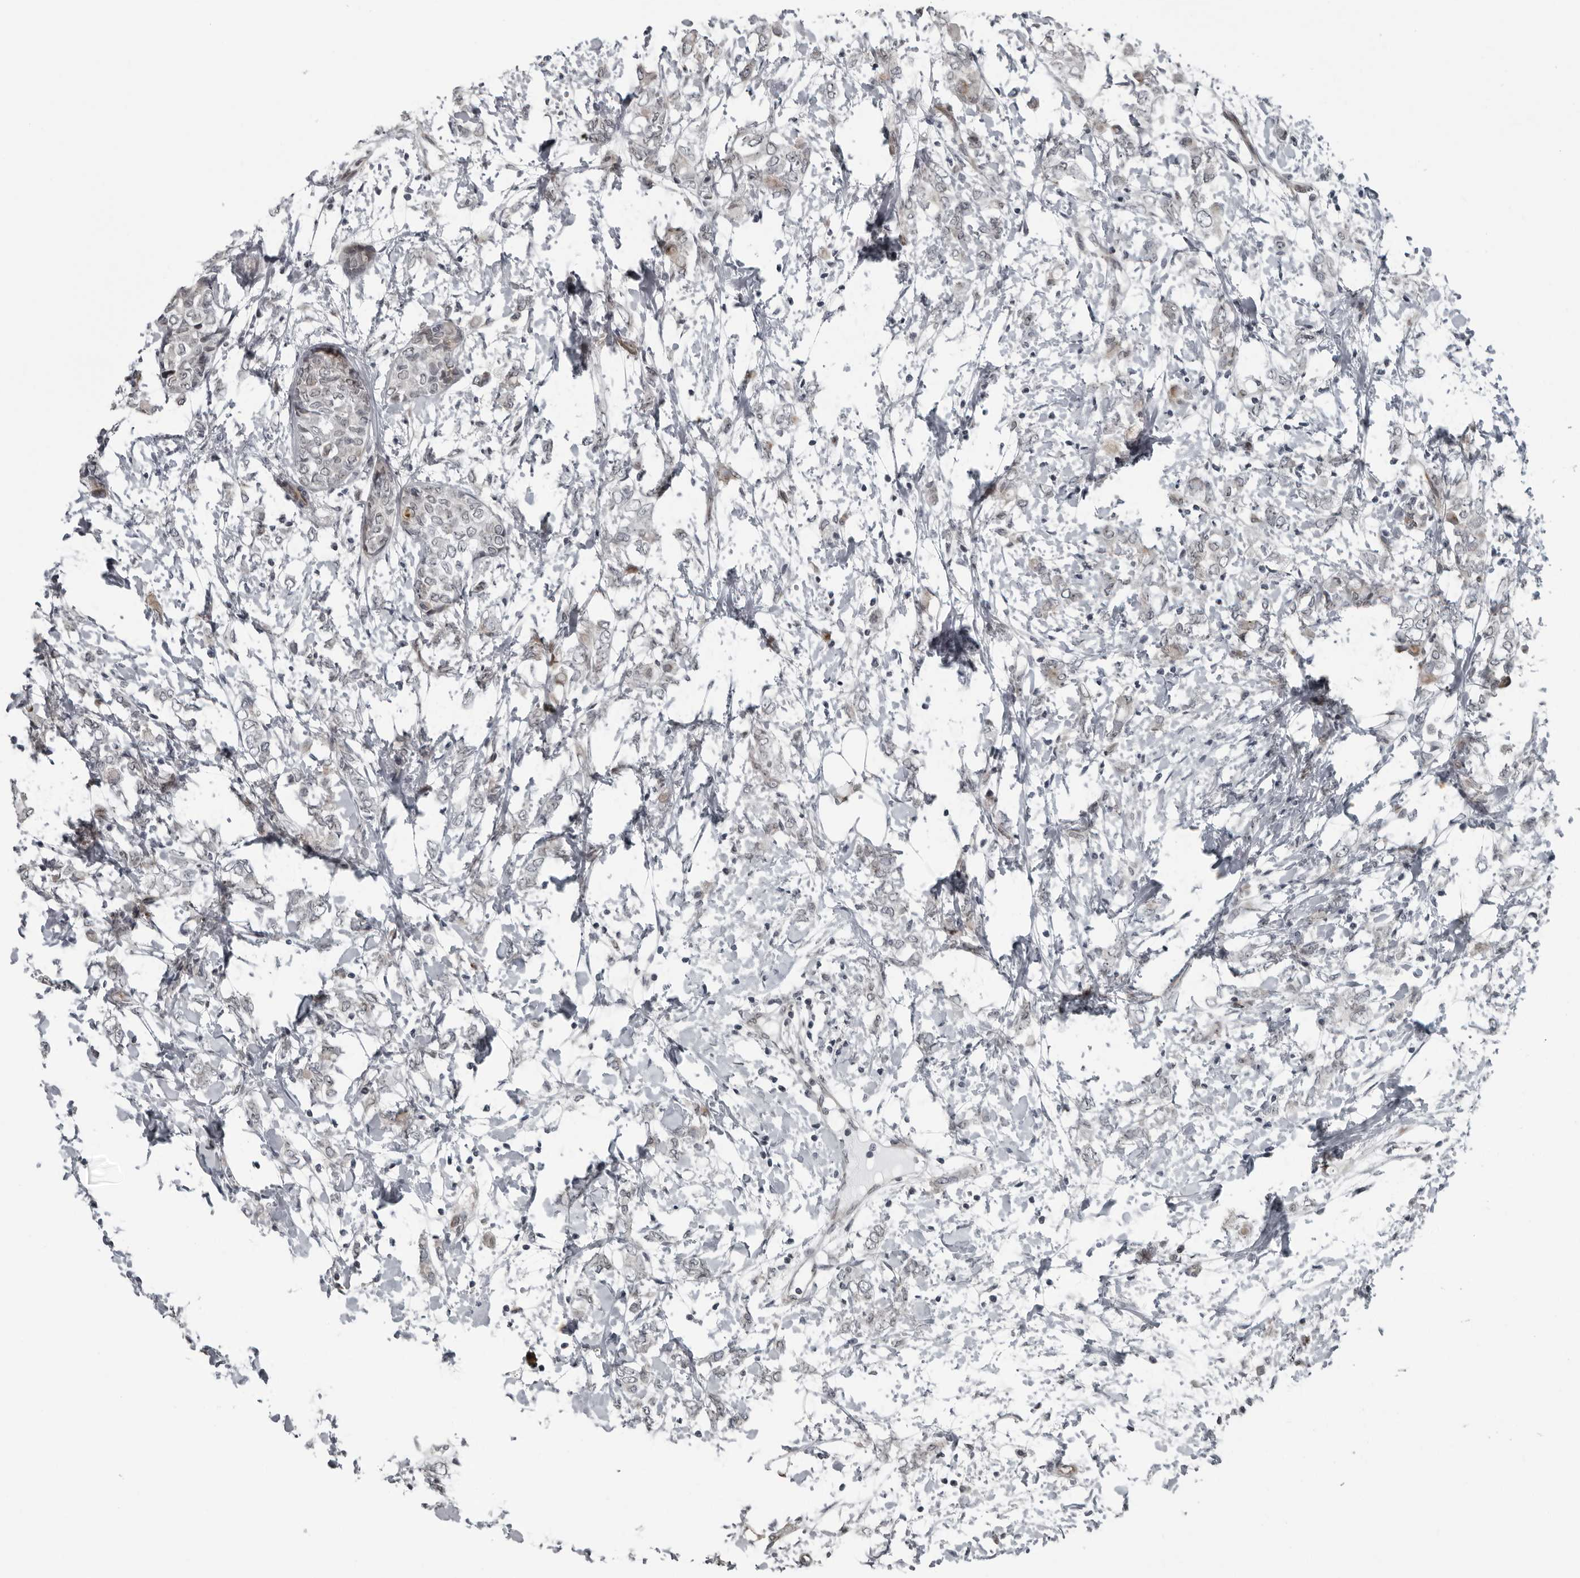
{"staining": {"intensity": "negative", "quantity": "none", "location": "none"}, "tissue": "breast cancer", "cell_type": "Tumor cells", "image_type": "cancer", "snomed": [{"axis": "morphology", "description": "Normal tissue, NOS"}, {"axis": "morphology", "description": "Lobular carcinoma"}, {"axis": "topography", "description": "Breast"}], "caption": "The image demonstrates no significant staining in tumor cells of breast cancer.", "gene": "FAM102B", "patient": {"sex": "female", "age": 47}}